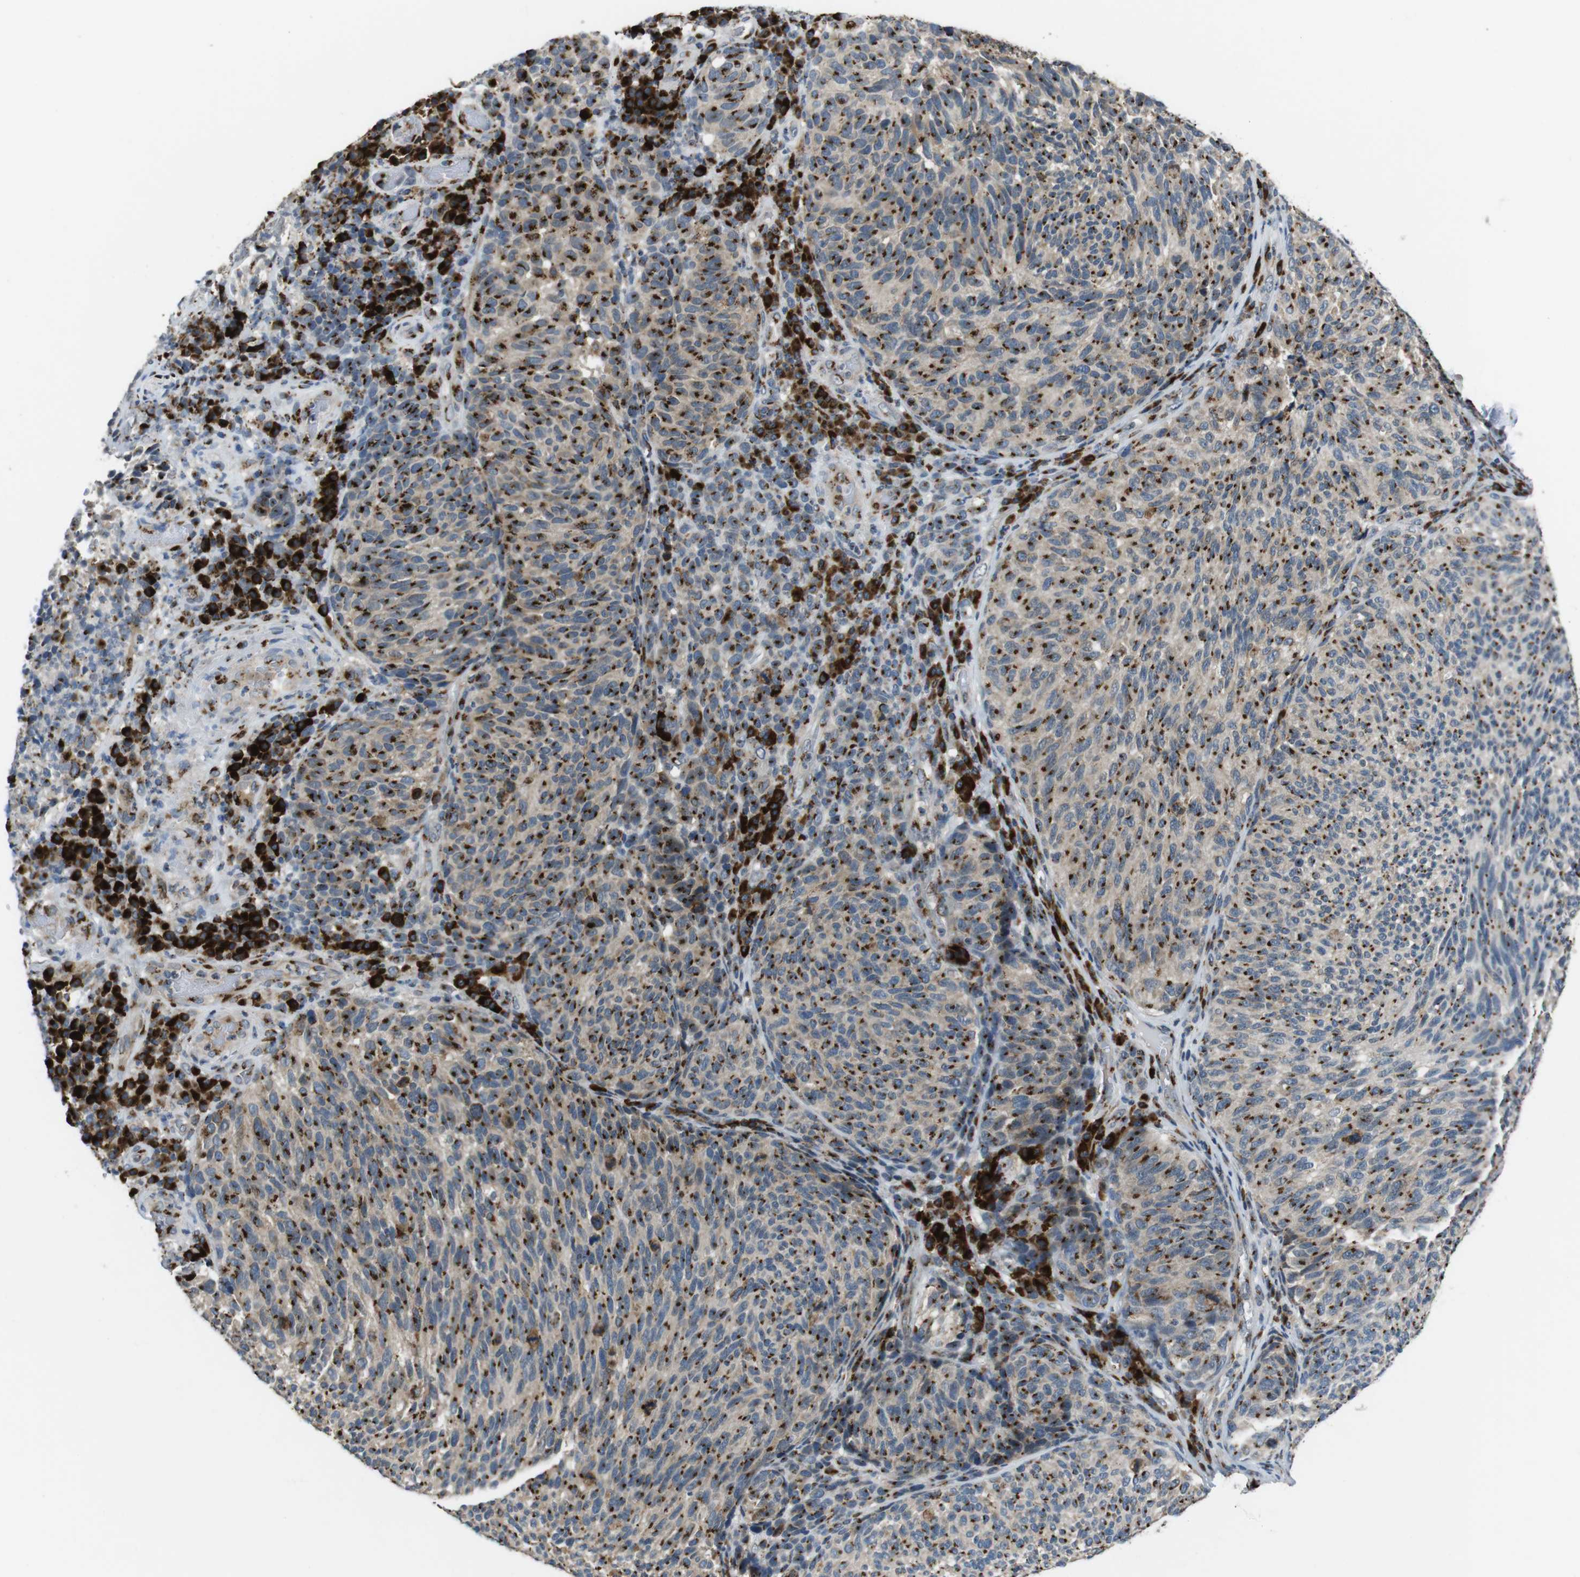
{"staining": {"intensity": "strong", "quantity": ">75%", "location": "cytoplasmic/membranous"}, "tissue": "melanoma", "cell_type": "Tumor cells", "image_type": "cancer", "snomed": [{"axis": "morphology", "description": "Malignant melanoma, NOS"}, {"axis": "topography", "description": "Skin"}], "caption": "Protein staining reveals strong cytoplasmic/membranous expression in approximately >75% of tumor cells in melanoma.", "gene": "ZFPL1", "patient": {"sex": "female", "age": 73}}